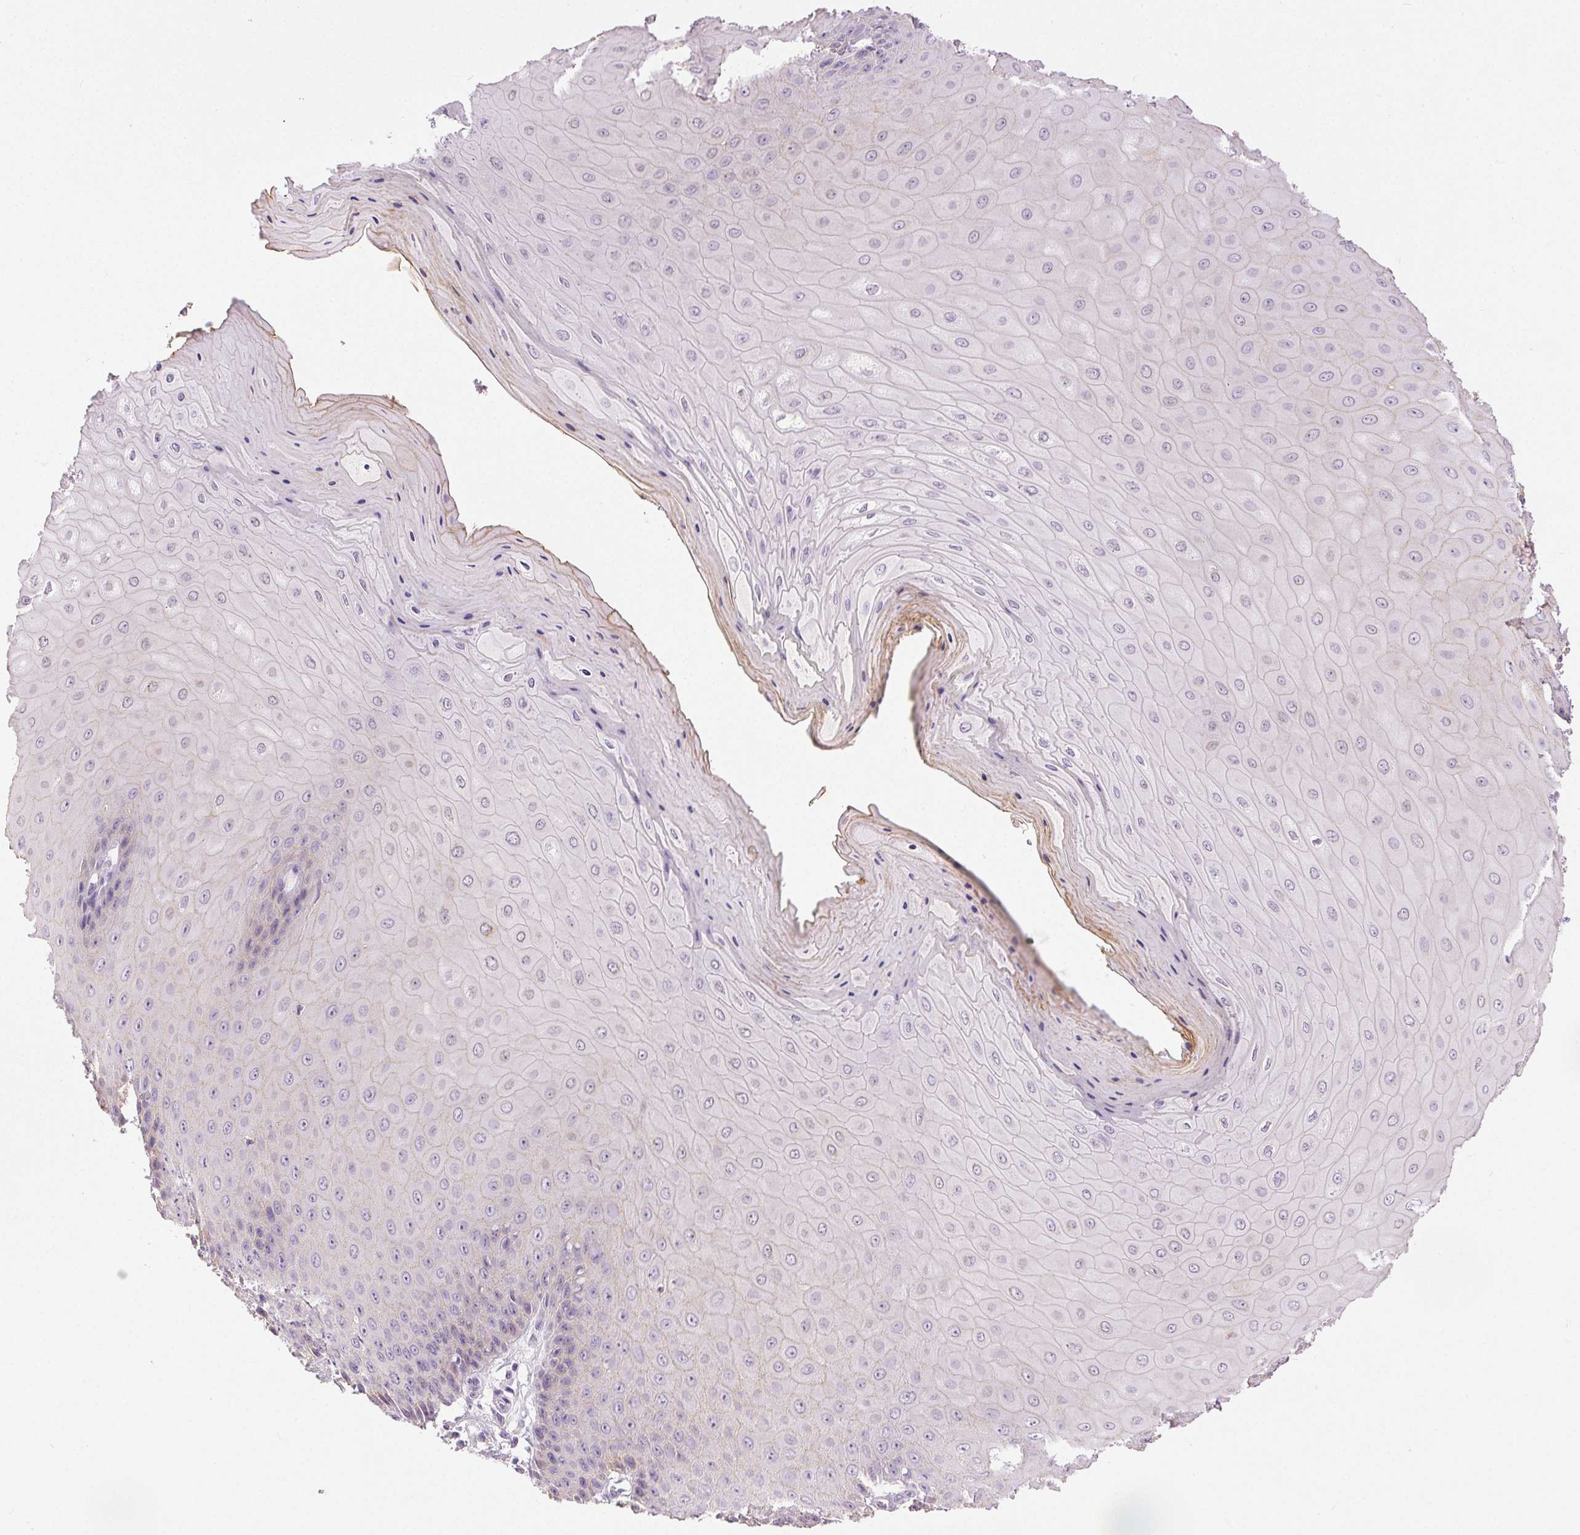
{"staining": {"intensity": "weak", "quantity": "<25%", "location": "cytoplasmic/membranous"}, "tissue": "vagina", "cell_type": "Squamous epithelial cells", "image_type": "normal", "snomed": [{"axis": "morphology", "description": "Normal tissue, NOS"}, {"axis": "topography", "description": "Vagina"}], "caption": "Vagina was stained to show a protein in brown. There is no significant staining in squamous epithelial cells. The staining is performed using DAB brown chromogen with nuclei counter-stained in using hematoxylin.", "gene": "DSG3", "patient": {"sex": "female", "age": 83}}